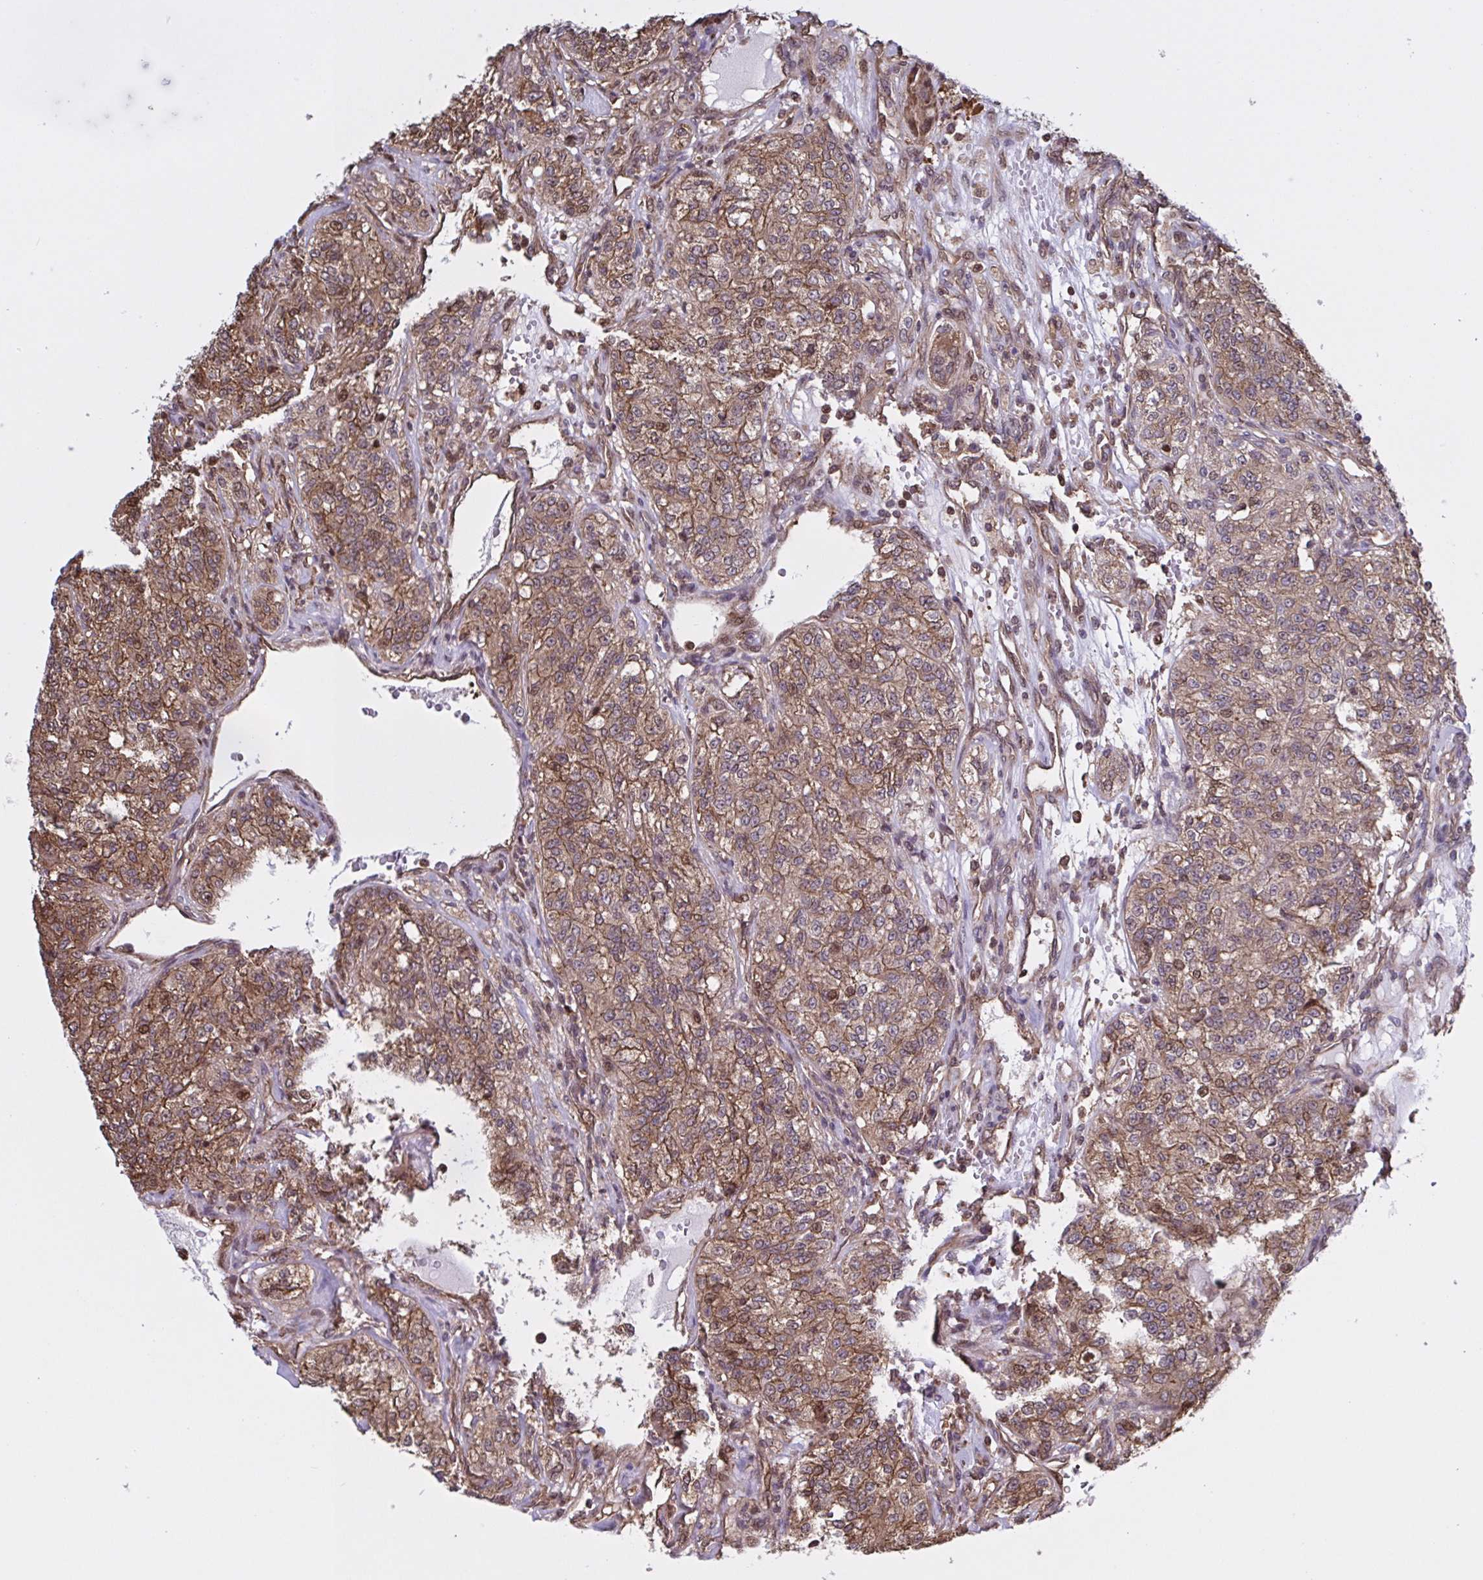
{"staining": {"intensity": "weak", "quantity": ">75%", "location": "cytoplasmic/membranous"}, "tissue": "renal cancer", "cell_type": "Tumor cells", "image_type": "cancer", "snomed": [{"axis": "morphology", "description": "Adenocarcinoma, NOS"}, {"axis": "topography", "description": "Kidney"}], "caption": "Renal cancer was stained to show a protein in brown. There is low levels of weak cytoplasmic/membranous positivity in about >75% of tumor cells.", "gene": "SEC63", "patient": {"sex": "female", "age": 63}}